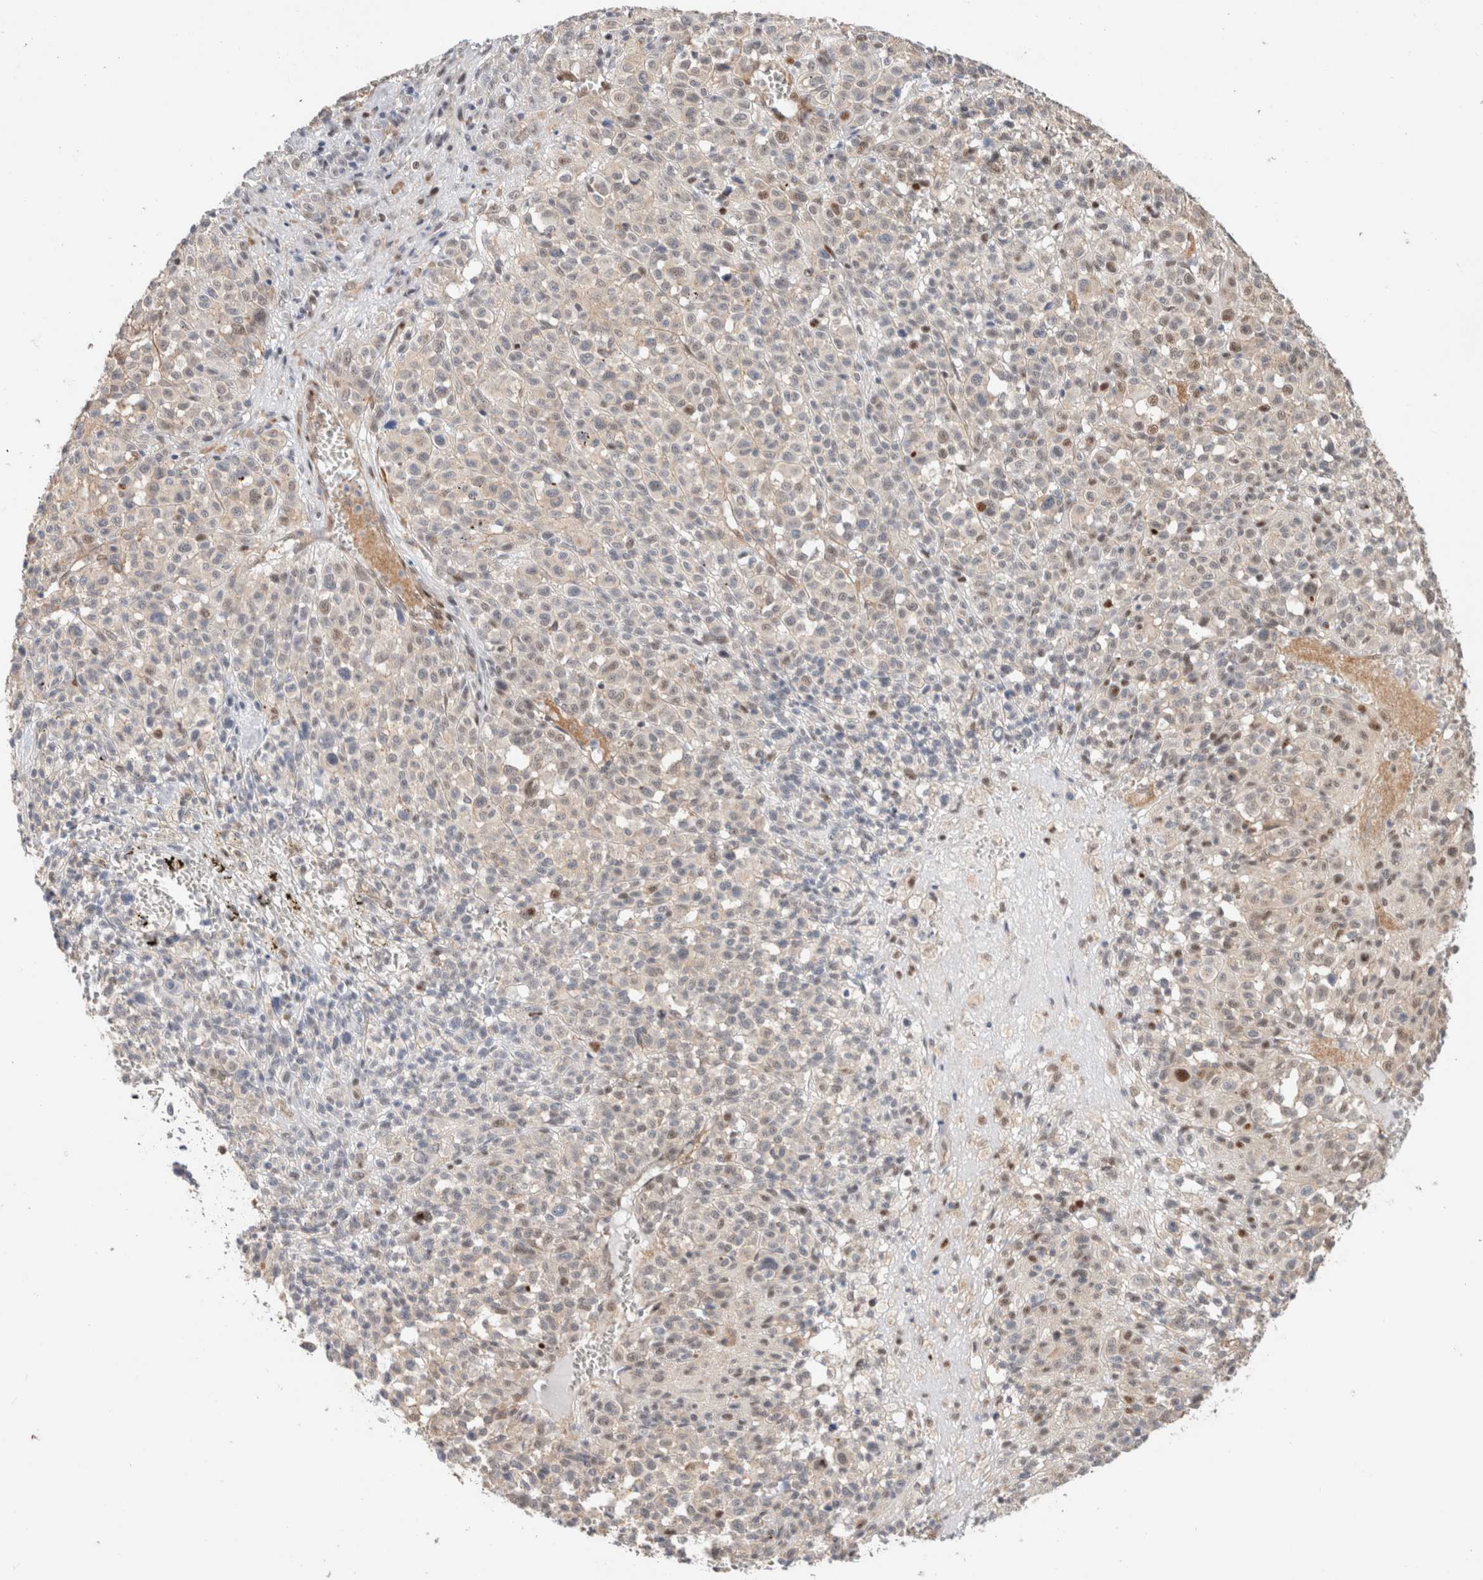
{"staining": {"intensity": "negative", "quantity": "none", "location": "none"}, "tissue": "melanoma", "cell_type": "Tumor cells", "image_type": "cancer", "snomed": [{"axis": "morphology", "description": "Malignant melanoma, Metastatic site"}, {"axis": "topography", "description": "Skin"}], "caption": "DAB immunohistochemical staining of melanoma displays no significant positivity in tumor cells. (DAB (3,3'-diaminobenzidine) IHC with hematoxylin counter stain).", "gene": "ID3", "patient": {"sex": "female", "age": 74}}